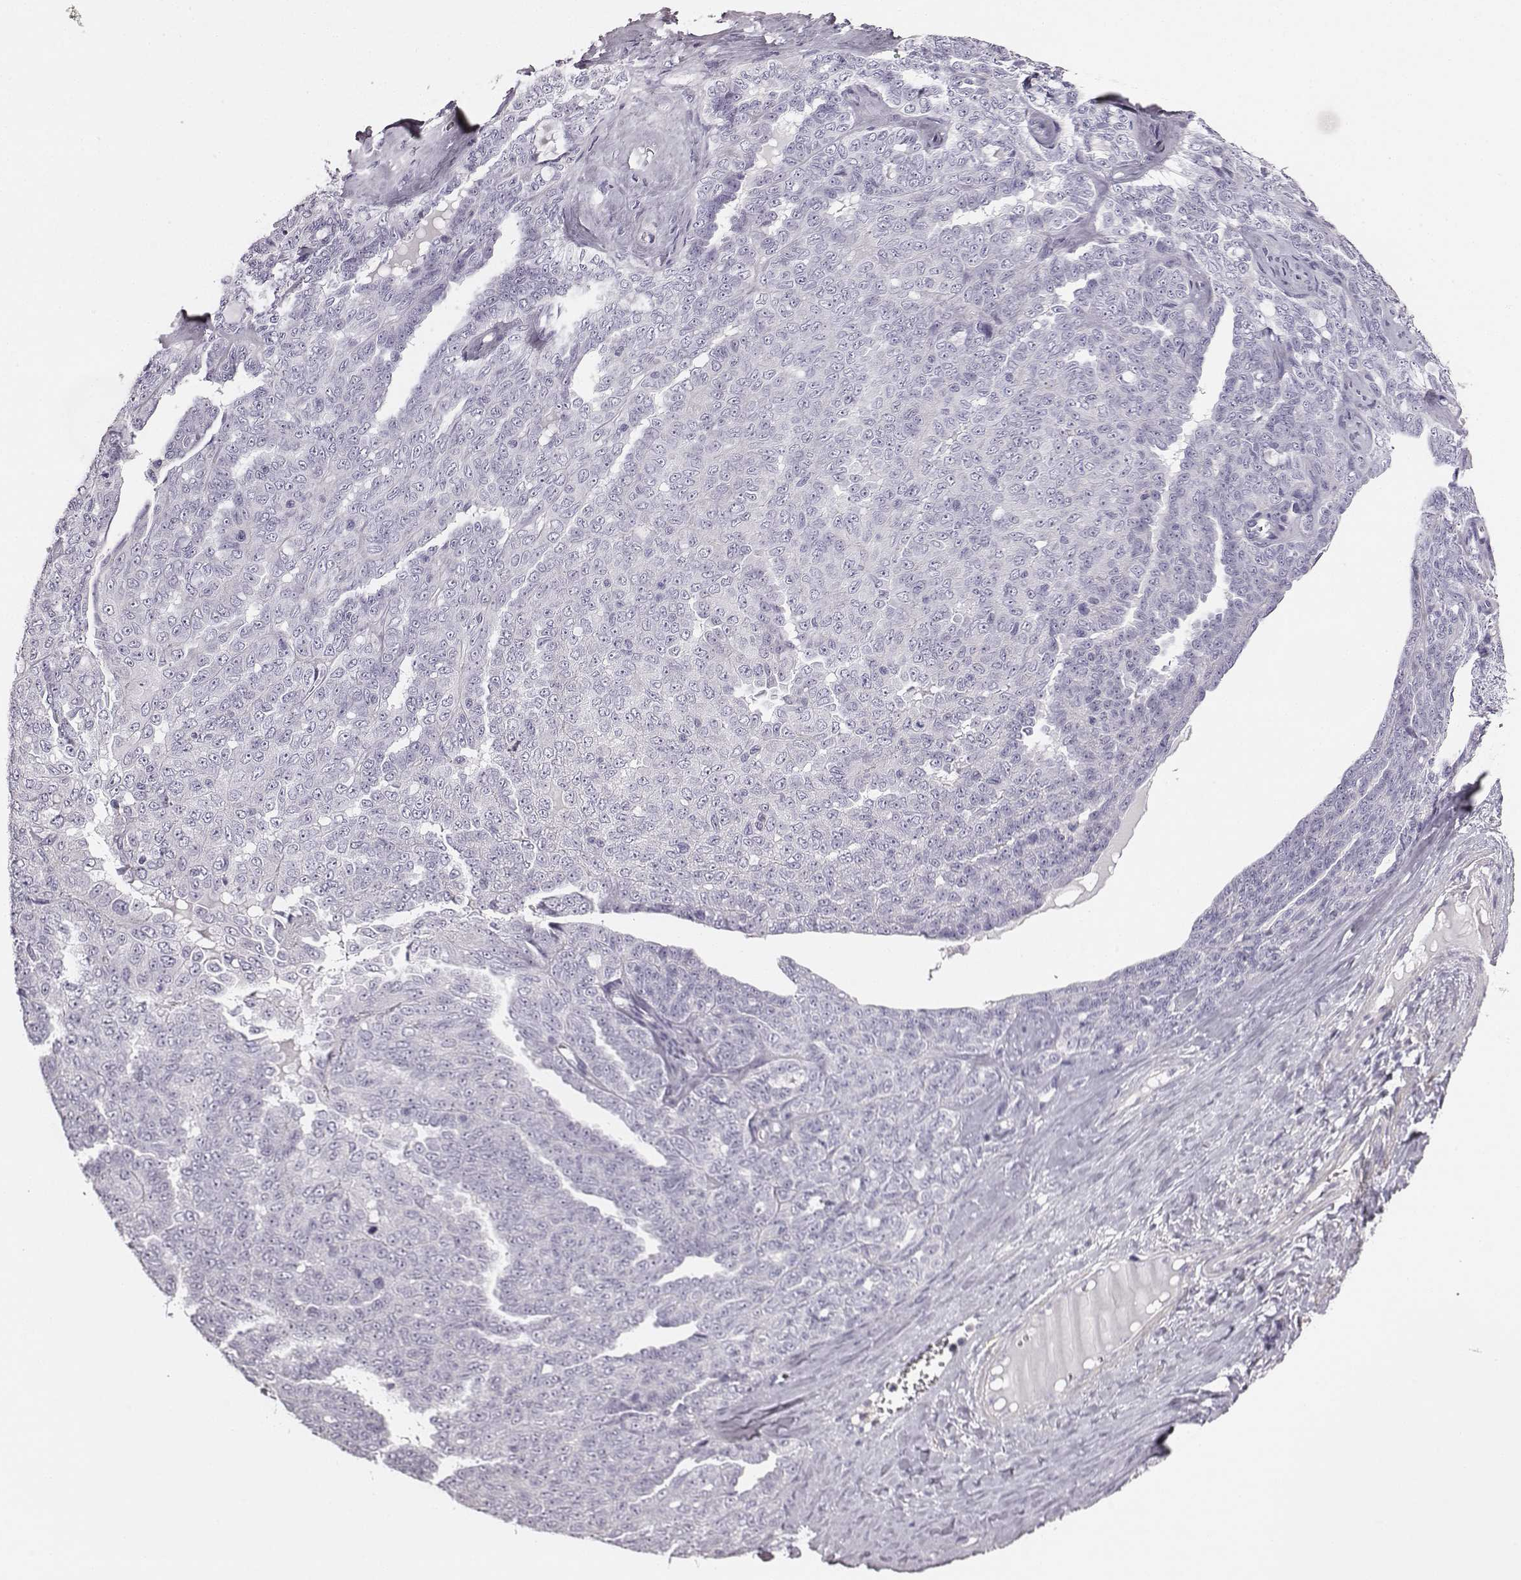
{"staining": {"intensity": "negative", "quantity": "none", "location": "none"}, "tissue": "ovarian cancer", "cell_type": "Tumor cells", "image_type": "cancer", "snomed": [{"axis": "morphology", "description": "Cystadenocarcinoma, serous, NOS"}, {"axis": "topography", "description": "Ovary"}], "caption": "IHC histopathology image of neoplastic tissue: human ovarian serous cystadenocarcinoma stained with DAB (3,3'-diaminobenzidine) shows no significant protein expression in tumor cells. (Stains: DAB (3,3'-diaminobenzidine) immunohistochemistry with hematoxylin counter stain, Microscopy: brightfield microscopy at high magnification).", "gene": "ADAM7", "patient": {"sex": "female", "age": 71}}